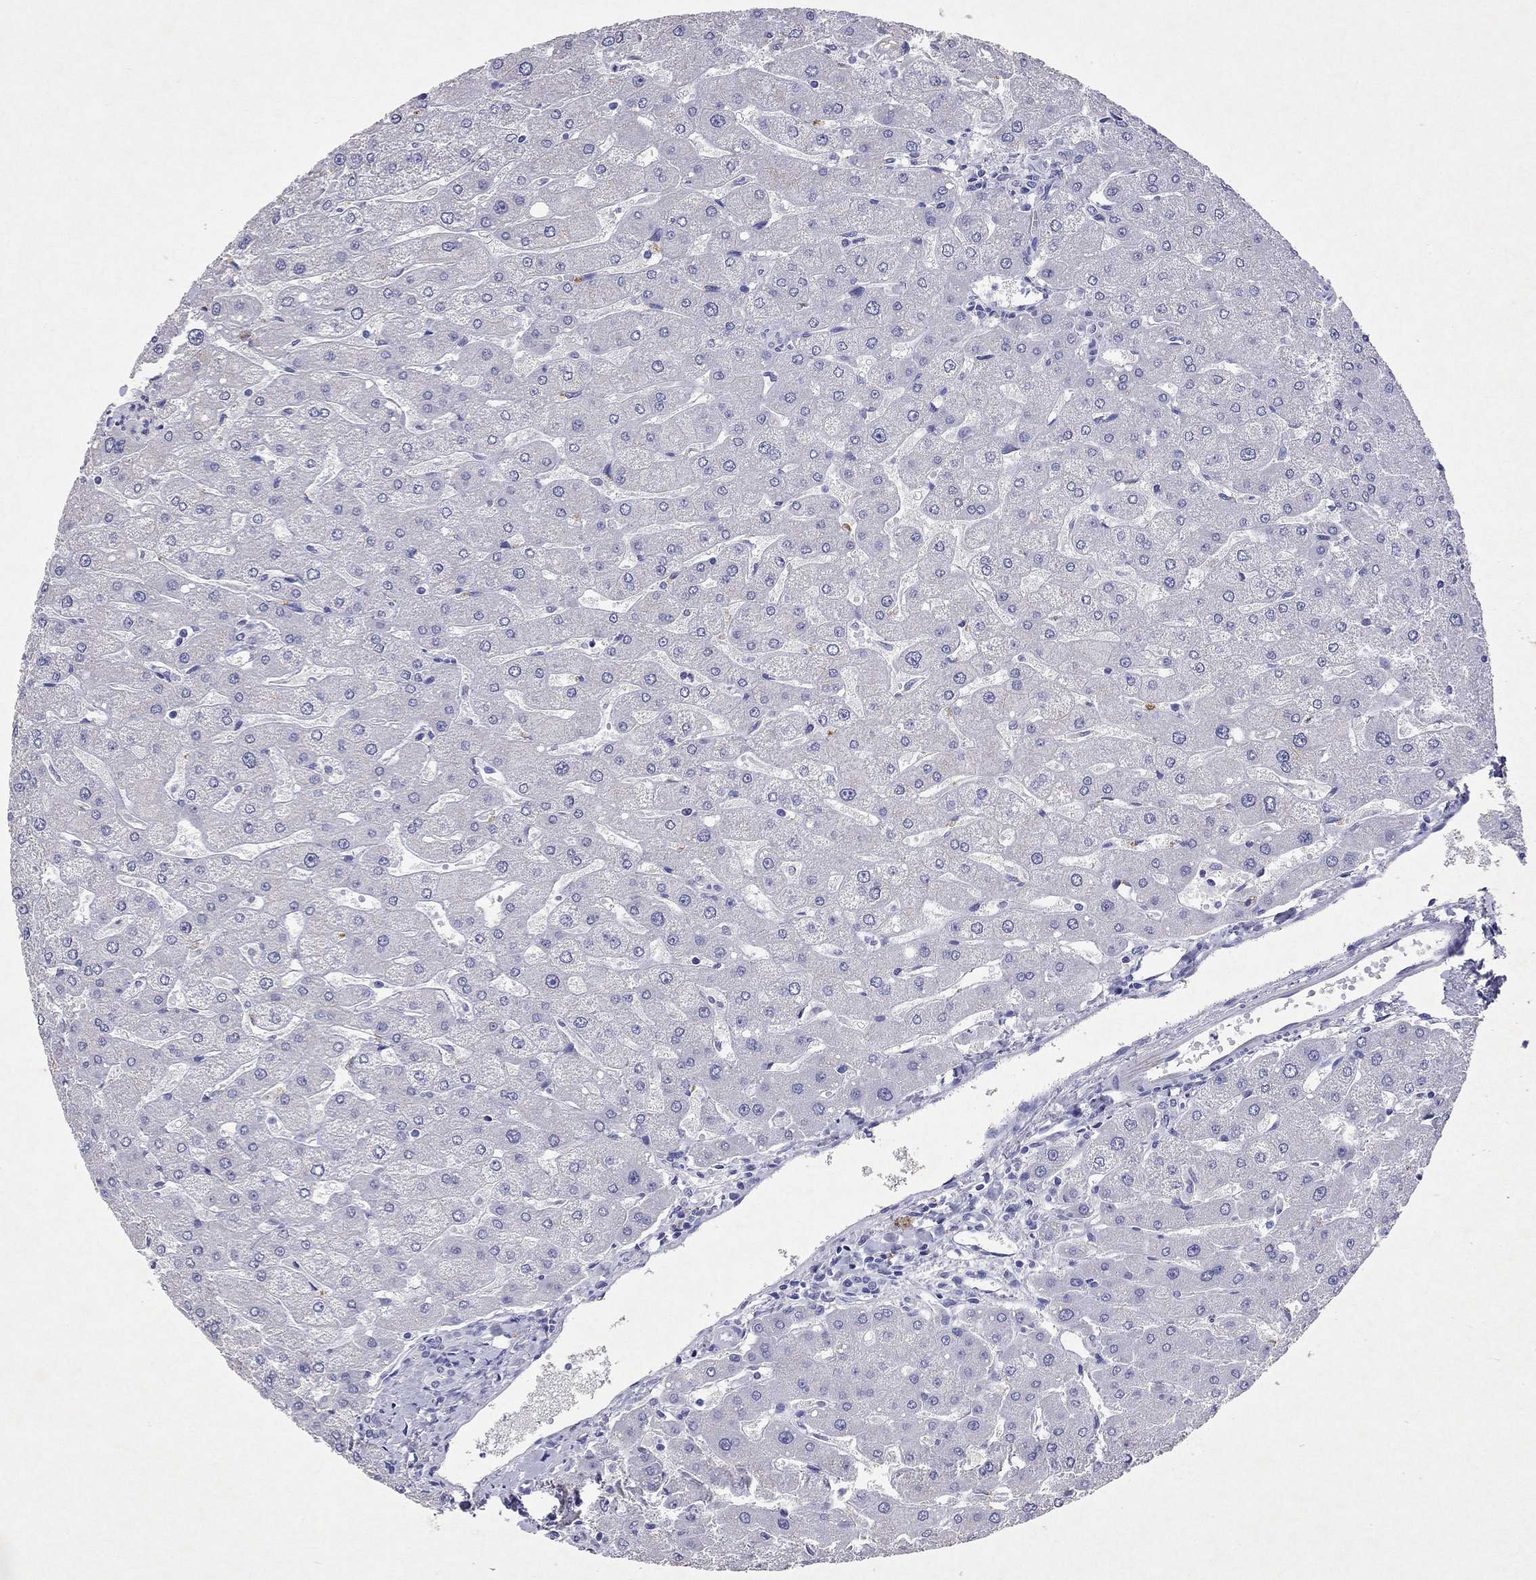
{"staining": {"intensity": "negative", "quantity": "none", "location": "none"}, "tissue": "liver", "cell_type": "Cholangiocytes", "image_type": "normal", "snomed": [{"axis": "morphology", "description": "Normal tissue, NOS"}, {"axis": "topography", "description": "Liver"}], "caption": "Cholangiocytes show no significant expression in unremarkable liver. The staining is performed using DAB brown chromogen with nuclei counter-stained in using hematoxylin.", "gene": "ARMC12", "patient": {"sex": "male", "age": 67}}